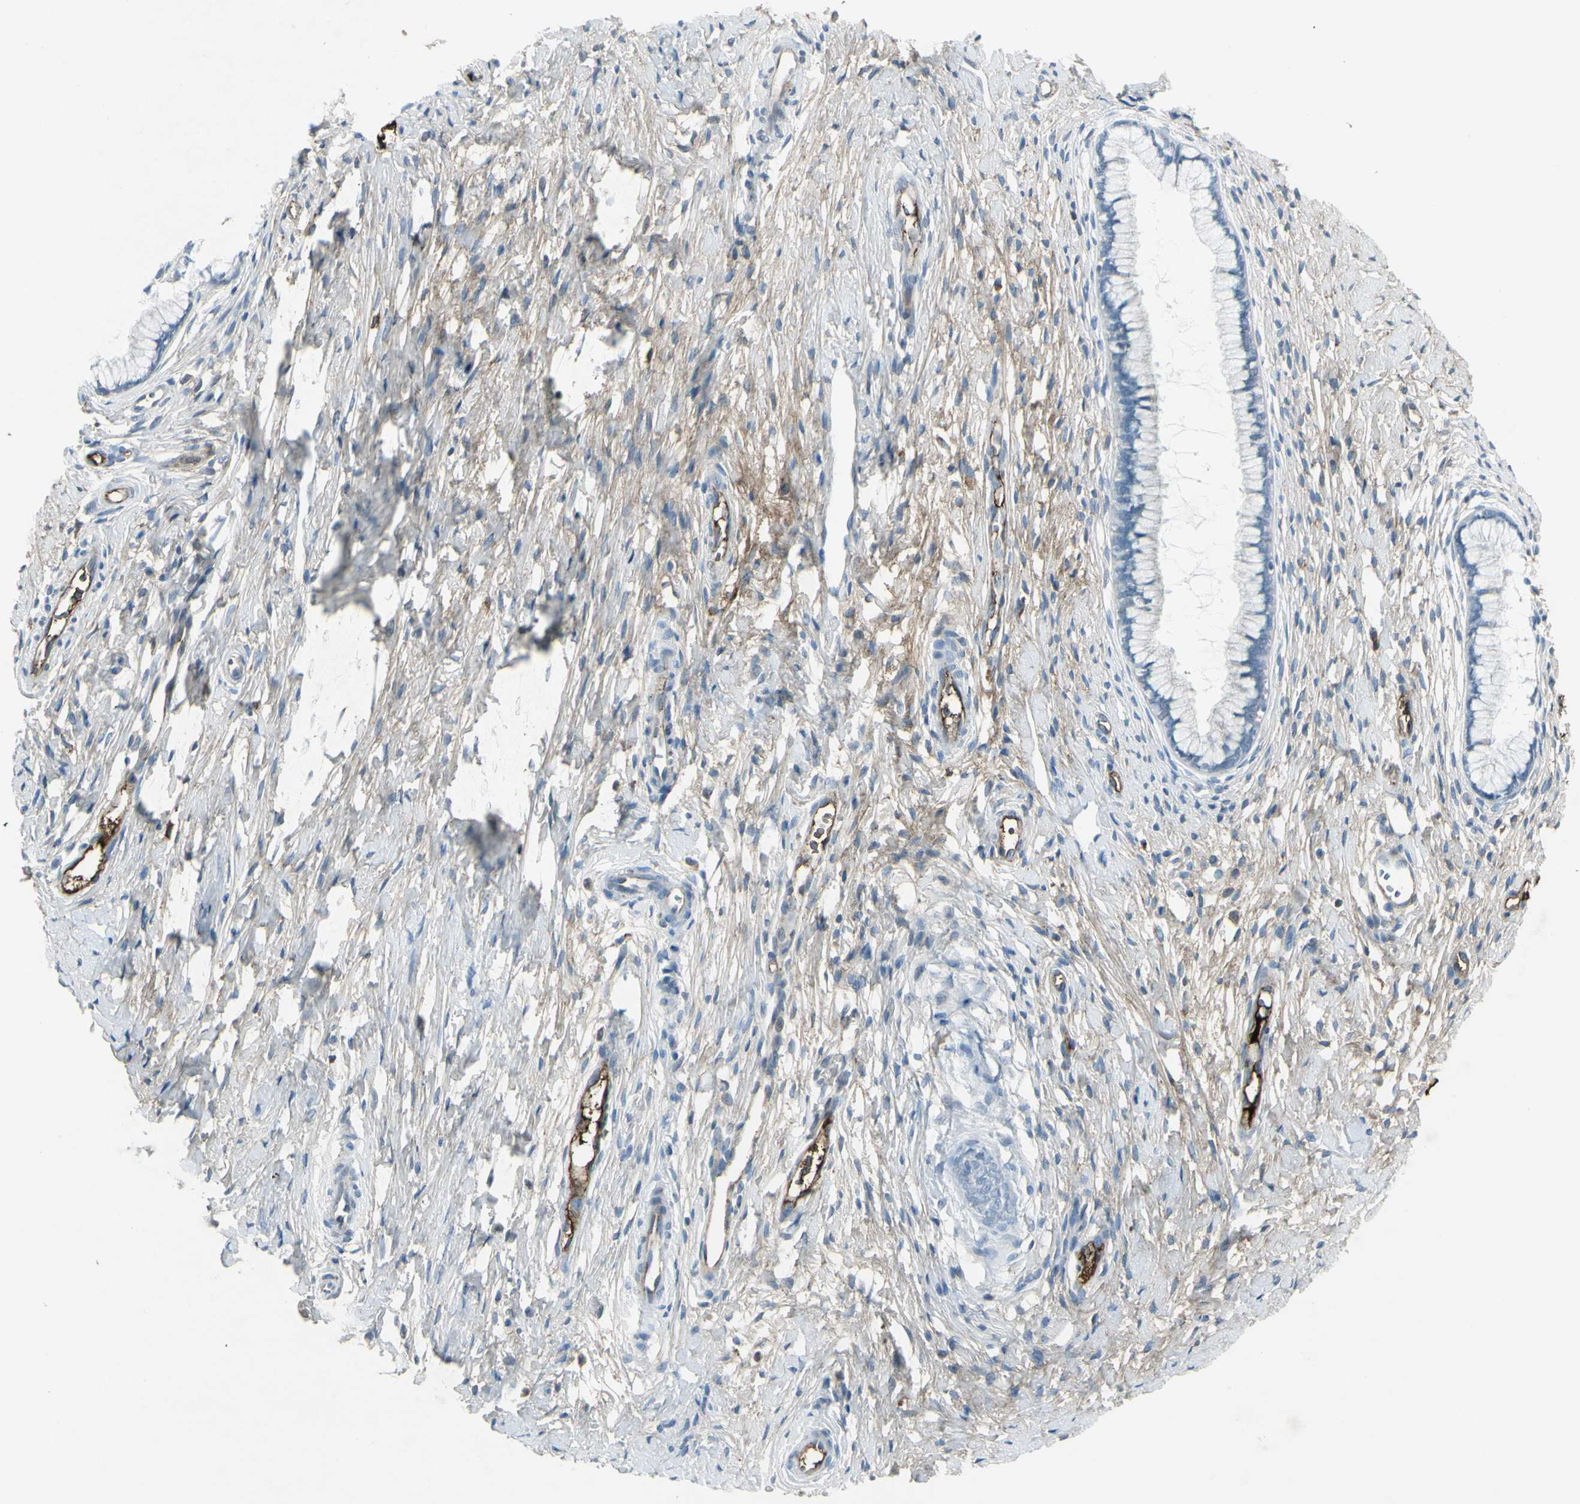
{"staining": {"intensity": "negative", "quantity": "none", "location": "none"}, "tissue": "cervix", "cell_type": "Glandular cells", "image_type": "normal", "snomed": [{"axis": "morphology", "description": "Normal tissue, NOS"}, {"axis": "topography", "description": "Cervix"}], "caption": "Immunohistochemistry (IHC) image of normal human cervix stained for a protein (brown), which demonstrates no staining in glandular cells.", "gene": "IGHM", "patient": {"sex": "female", "age": 65}}